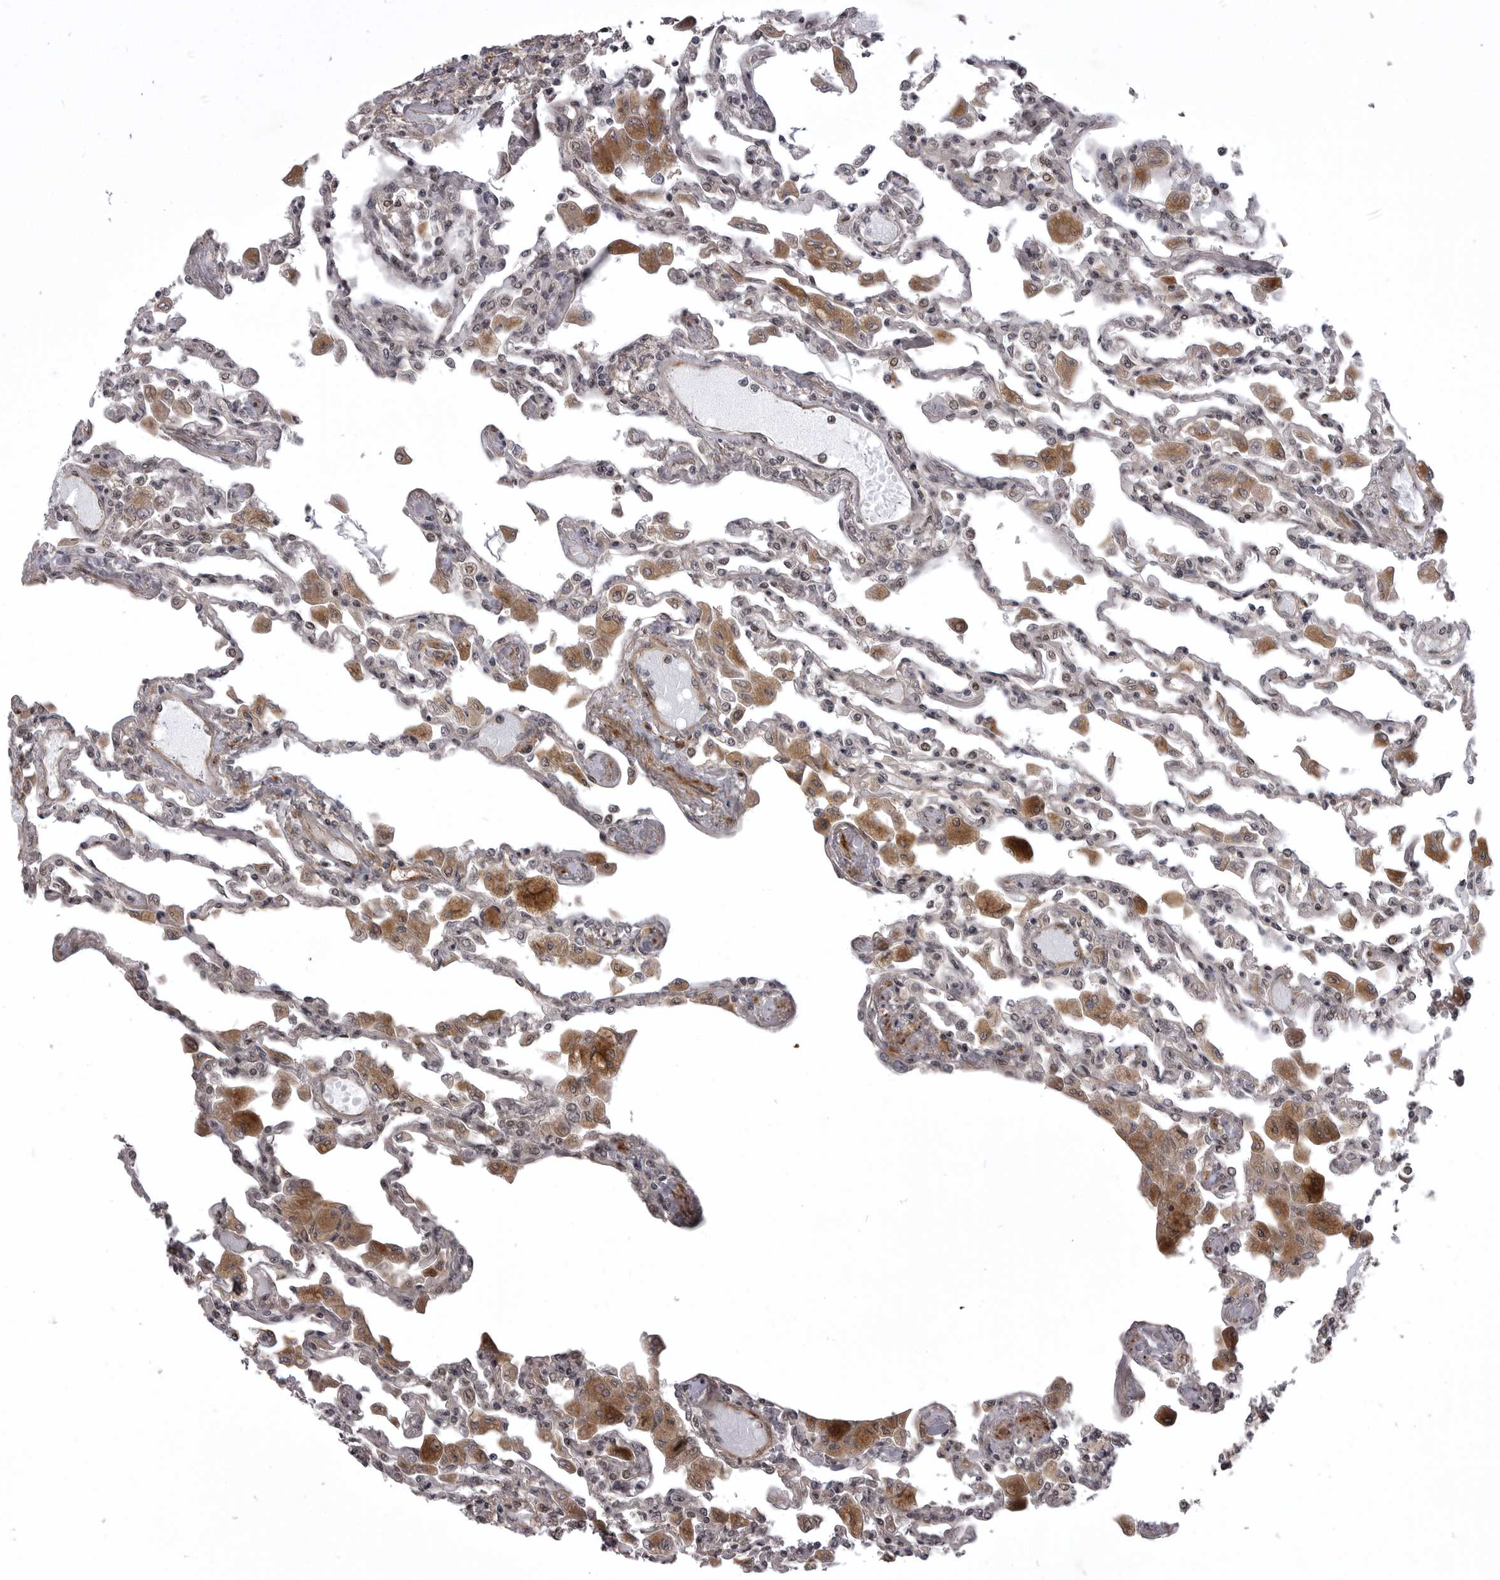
{"staining": {"intensity": "moderate", "quantity": "<25%", "location": "cytoplasmic/membranous,nuclear"}, "tissue": "lung", "cell_type": "Alveolar cells", "image_type": "normal", "snomed": [{"axis": "morphology", "description": "Normal tissue, NOS"}, {"axis": "topography", "description": "Bronchus"}, {"axis": "topography", "description": "Lung"}], "caption": "Immunohistochemistry of unremarkable human lung reveals low levels of moderate cytoplasmic/membranous,nuclear staining in approximately <25% of alveolar cells. Using DAB (brown) and hematoxylin (blue) stains, captured at high magnification using brightfield microscopy.", "gene": "SNX16", "patient": {"sex": "female", "age": 49}}